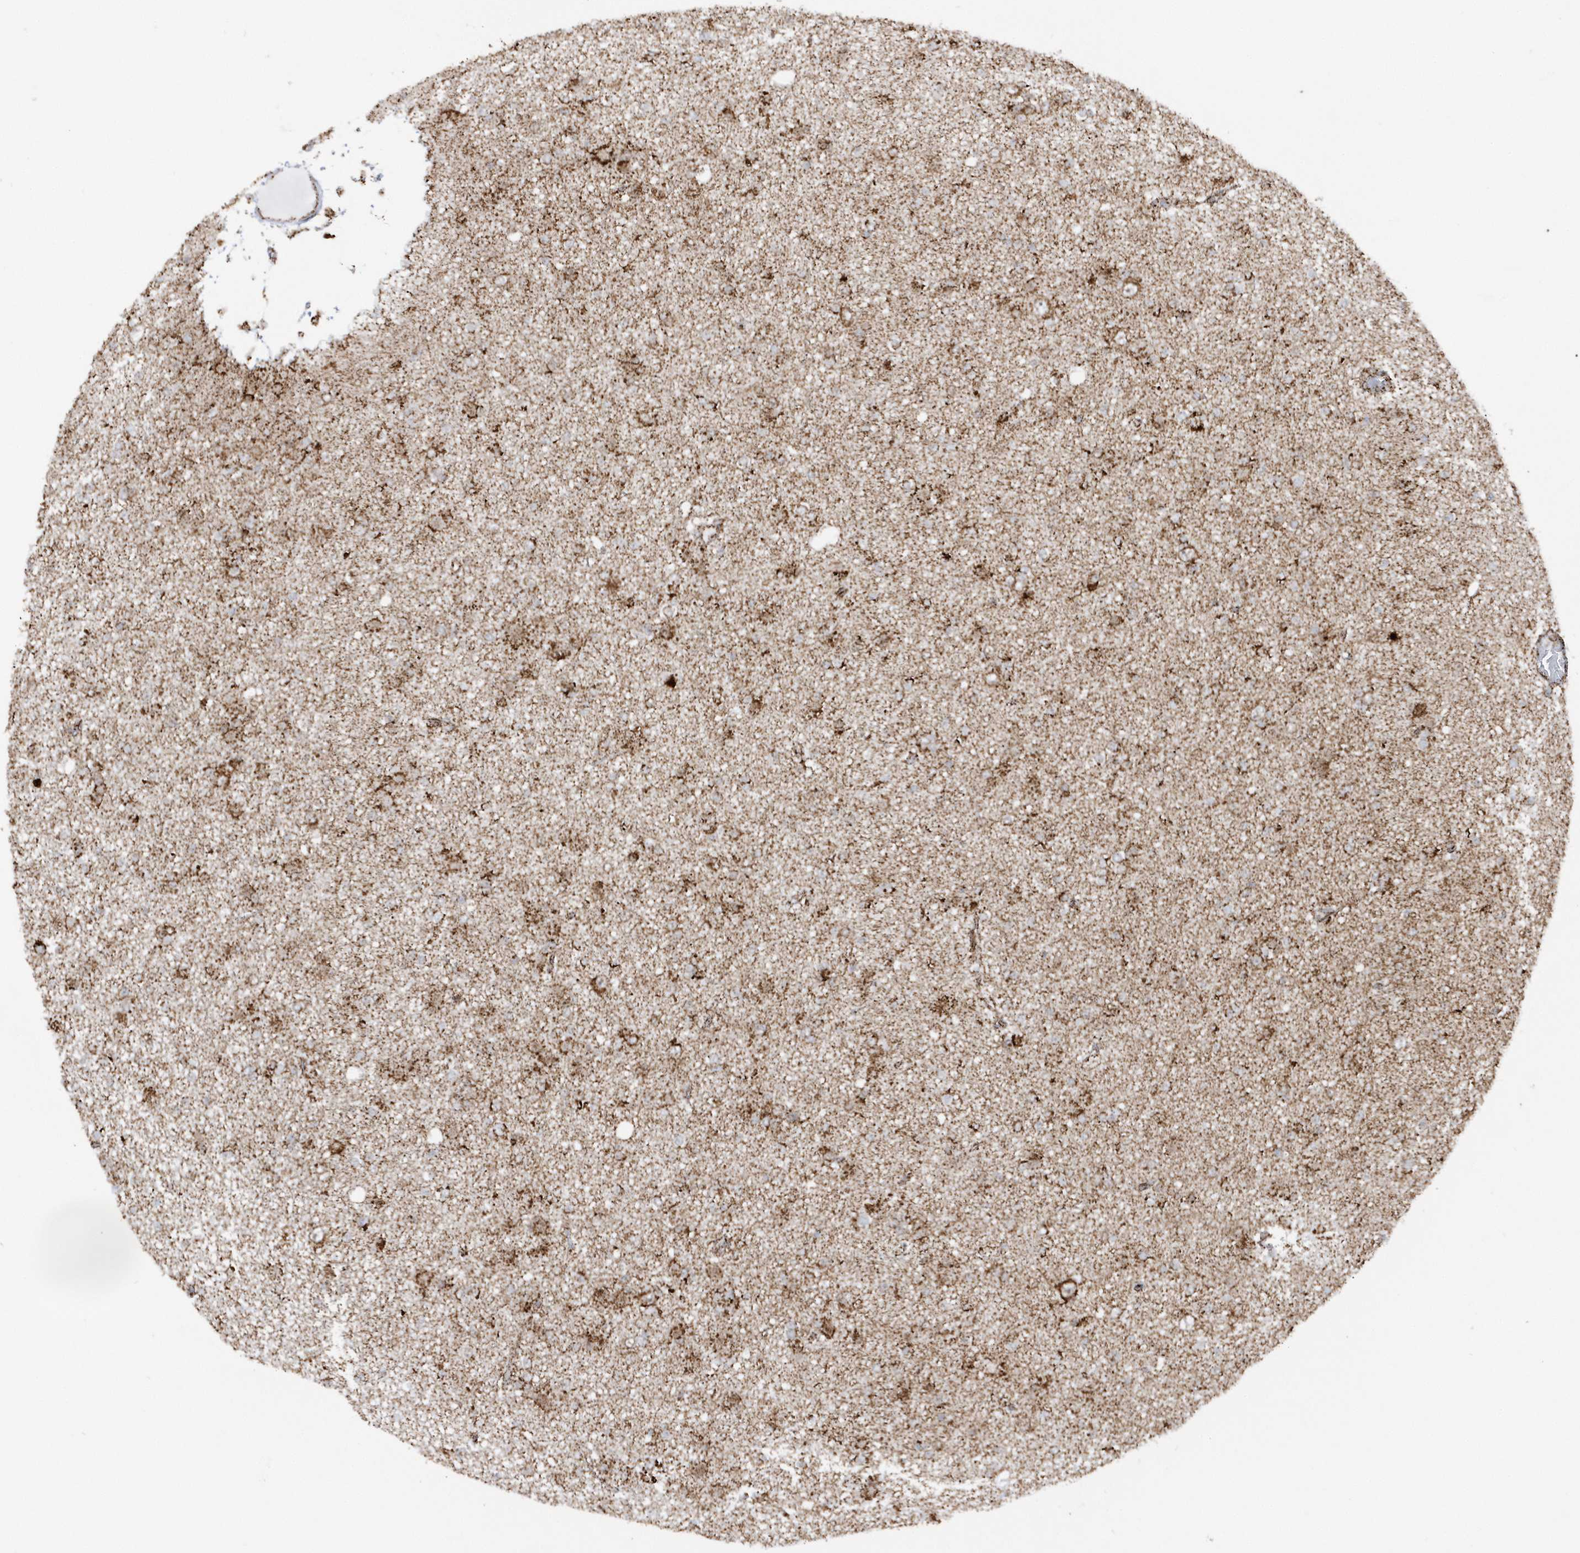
{"staining": {"intensity": "strong", "quantity": ">75%", "location": "cytoplasmic/membranous"}, "tissue": "glioma", "cell_type": "Tumor cells", "image_type": "cancer", "snomed": [{"axis": "morphology", "description": "Glioma, malignant, Low grade"}, {"axis": "topography", "description": "Brain"}], "caption": "Brown immunohistochemical staining in human glioma shows strong cytoplasmic/membranous positivity in approximately >75% of tumor cells.", "gene": "CRY2", "patient": {"sex": "female", "age": 22}}